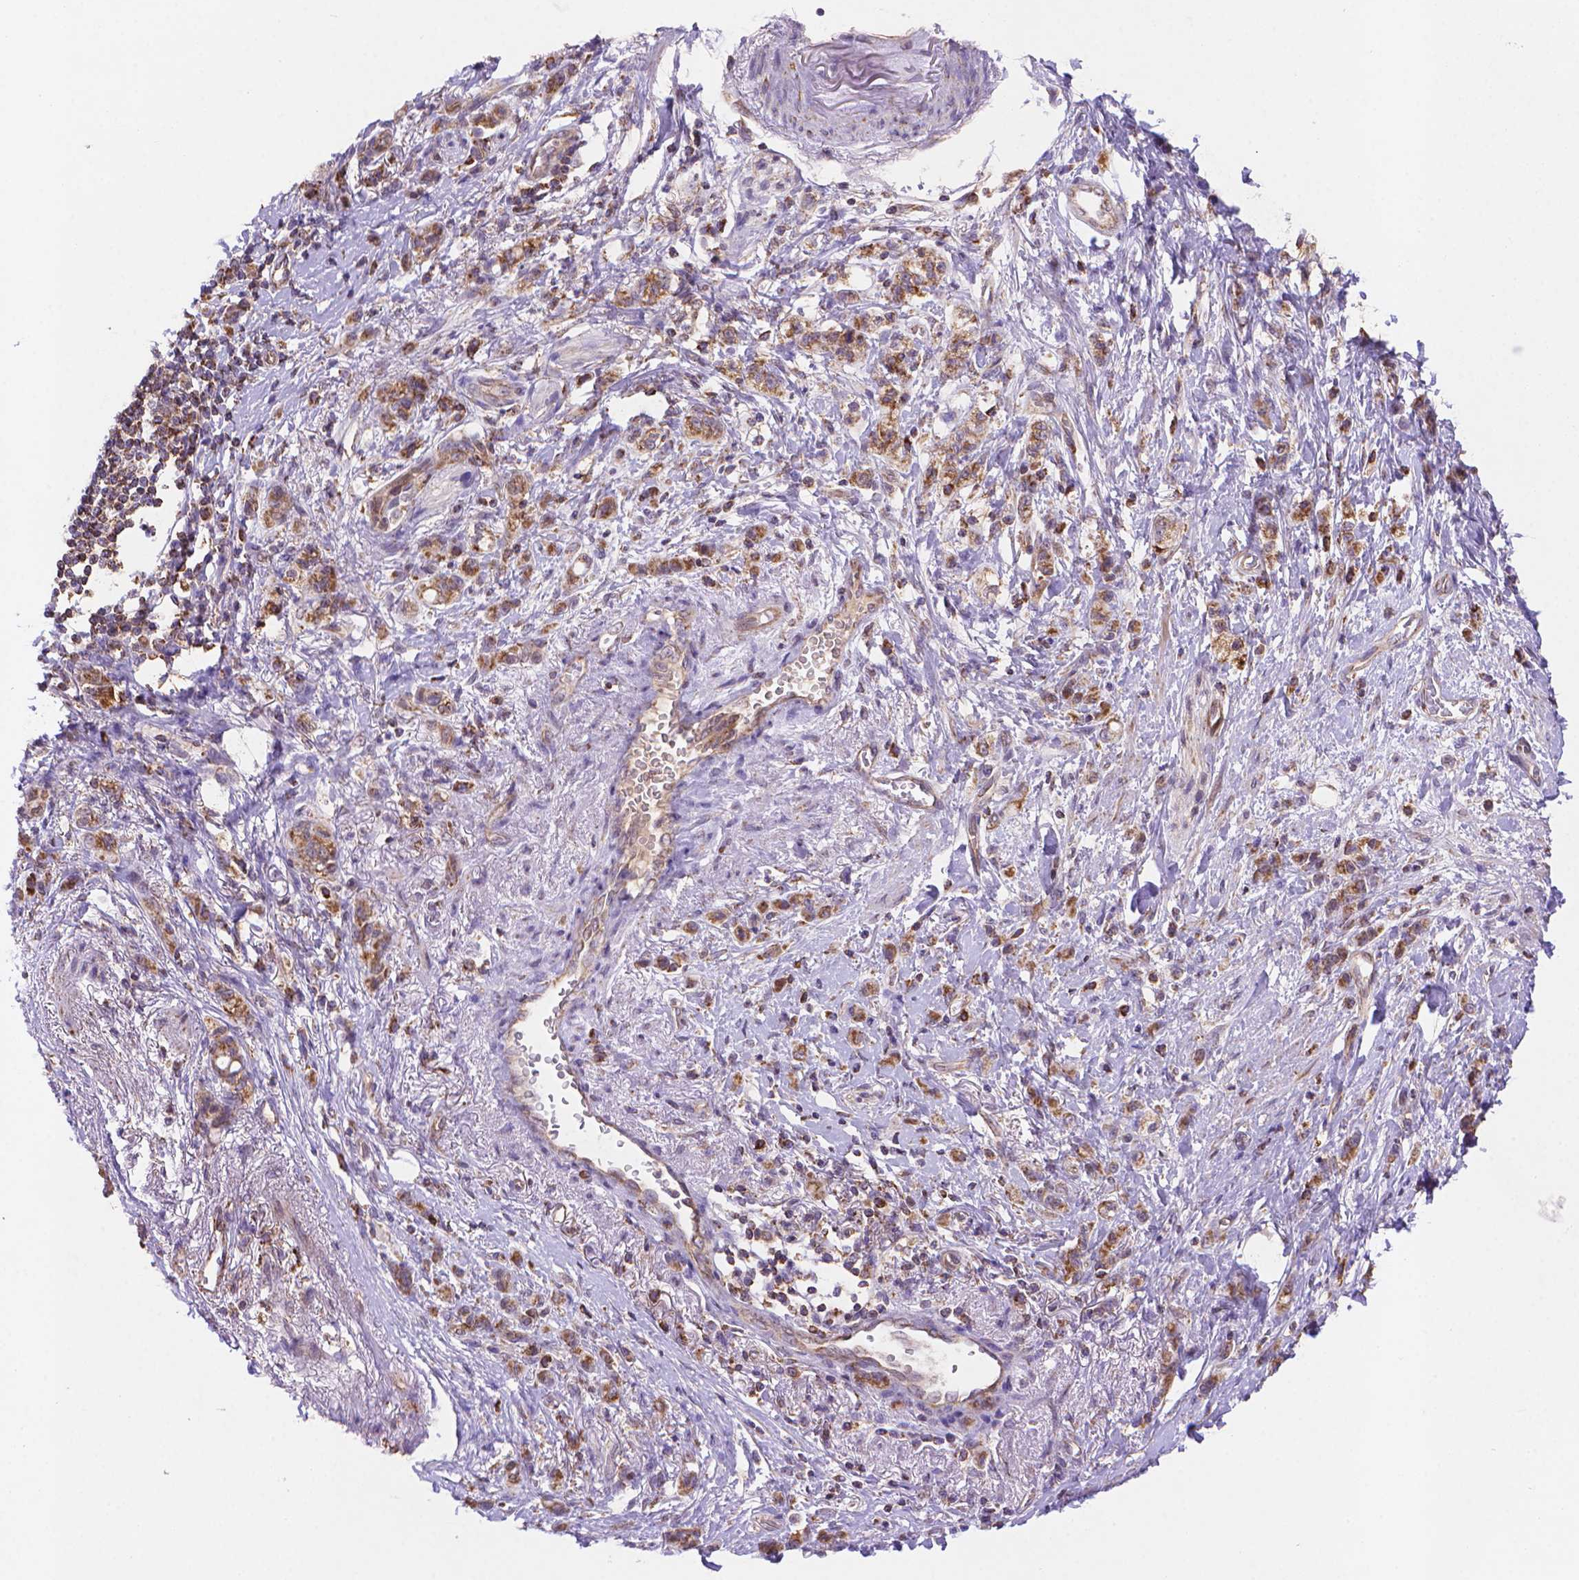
{"staining": {"intensity": "moderate", "quantity": ">75%", "location": "cytoplasmic/membranous"}, "tissue": "stomach cancer", "cell_type": "Tumor cells", "image_type": "cancer", "snomed": [{"axis": "morphology", "description": "Adenocarcinoma, NOS"}, {"axis": "topography", "description": "Stomach"}], "caption": "Stomach cancer stained with DAB IHC exhibits medium levels of moderate cytoplasmic/membranous staining in about >75% of tumor cells. (DAB (3,3'-diaminobenzidine) IHC with brightfield microscopy, high magnification).", "gene": "CYYR1", "patient": {"sex": "male", "age": 77}}